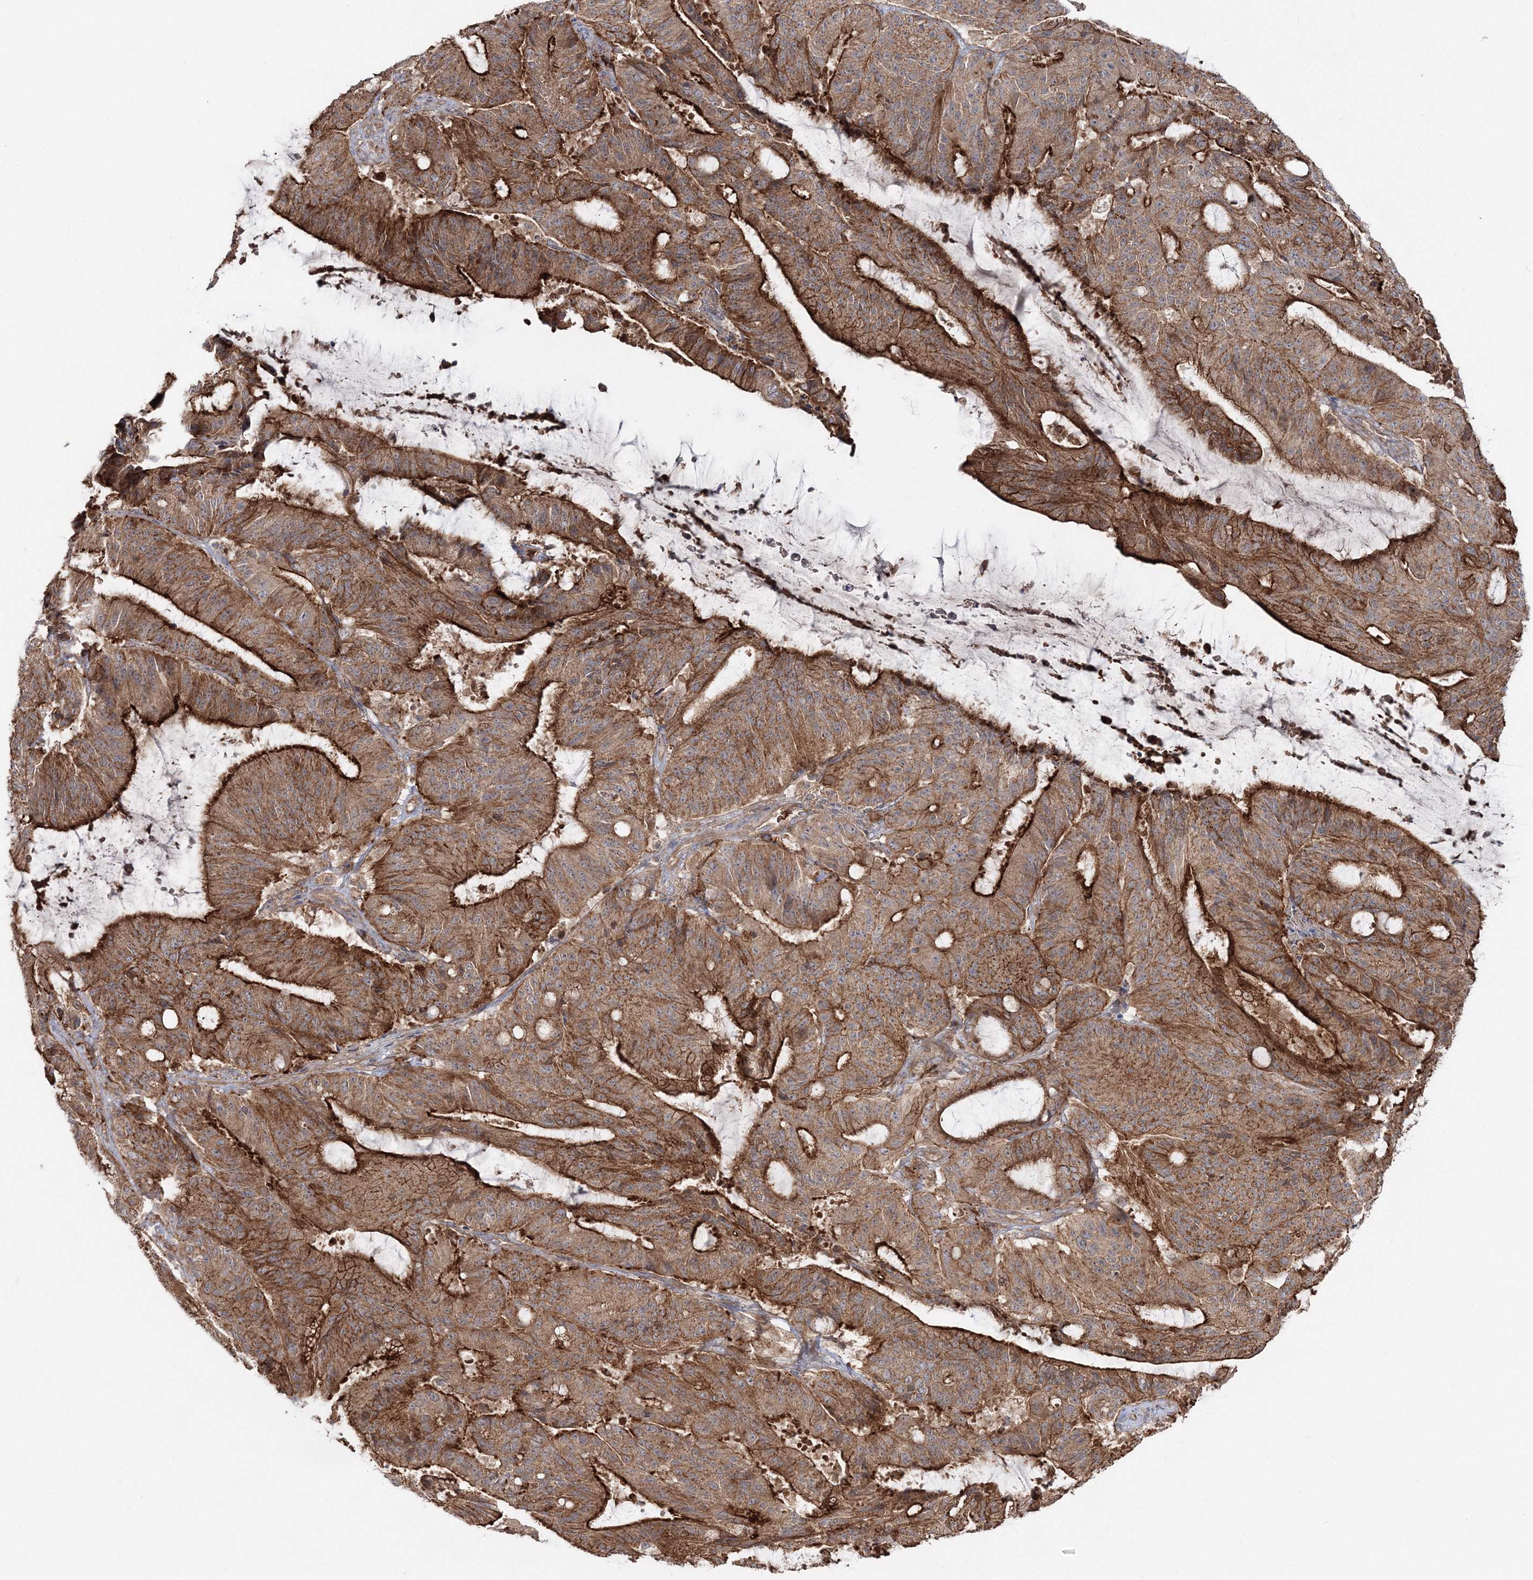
{"staining": {"intensity": "strong", "quantity": ">75%", "location": "cytoplasmic/membranous"}, "tissue": "liver cancer", "cell_type": "Tumor cells", "image_type": "cancer", "snomed": [{"axis": "morphology", "description": "Normal tissue, NOS"}, {"axis": "morphology", "description": "Cholangiocarcinoma"}, {"axis": "topography", "description": "Liver"}, {"axis": "topography", "description": "Peripheral nerve tissue"}], "caption": "Immunohistochemistry of cholangiocarcinoma (liver) displays high levels of strong cytoplasmic/membranous staining in about >75% of tumor cells.", "gene": "PCBD2", "patient": {"sex": "female", "age": 73}}